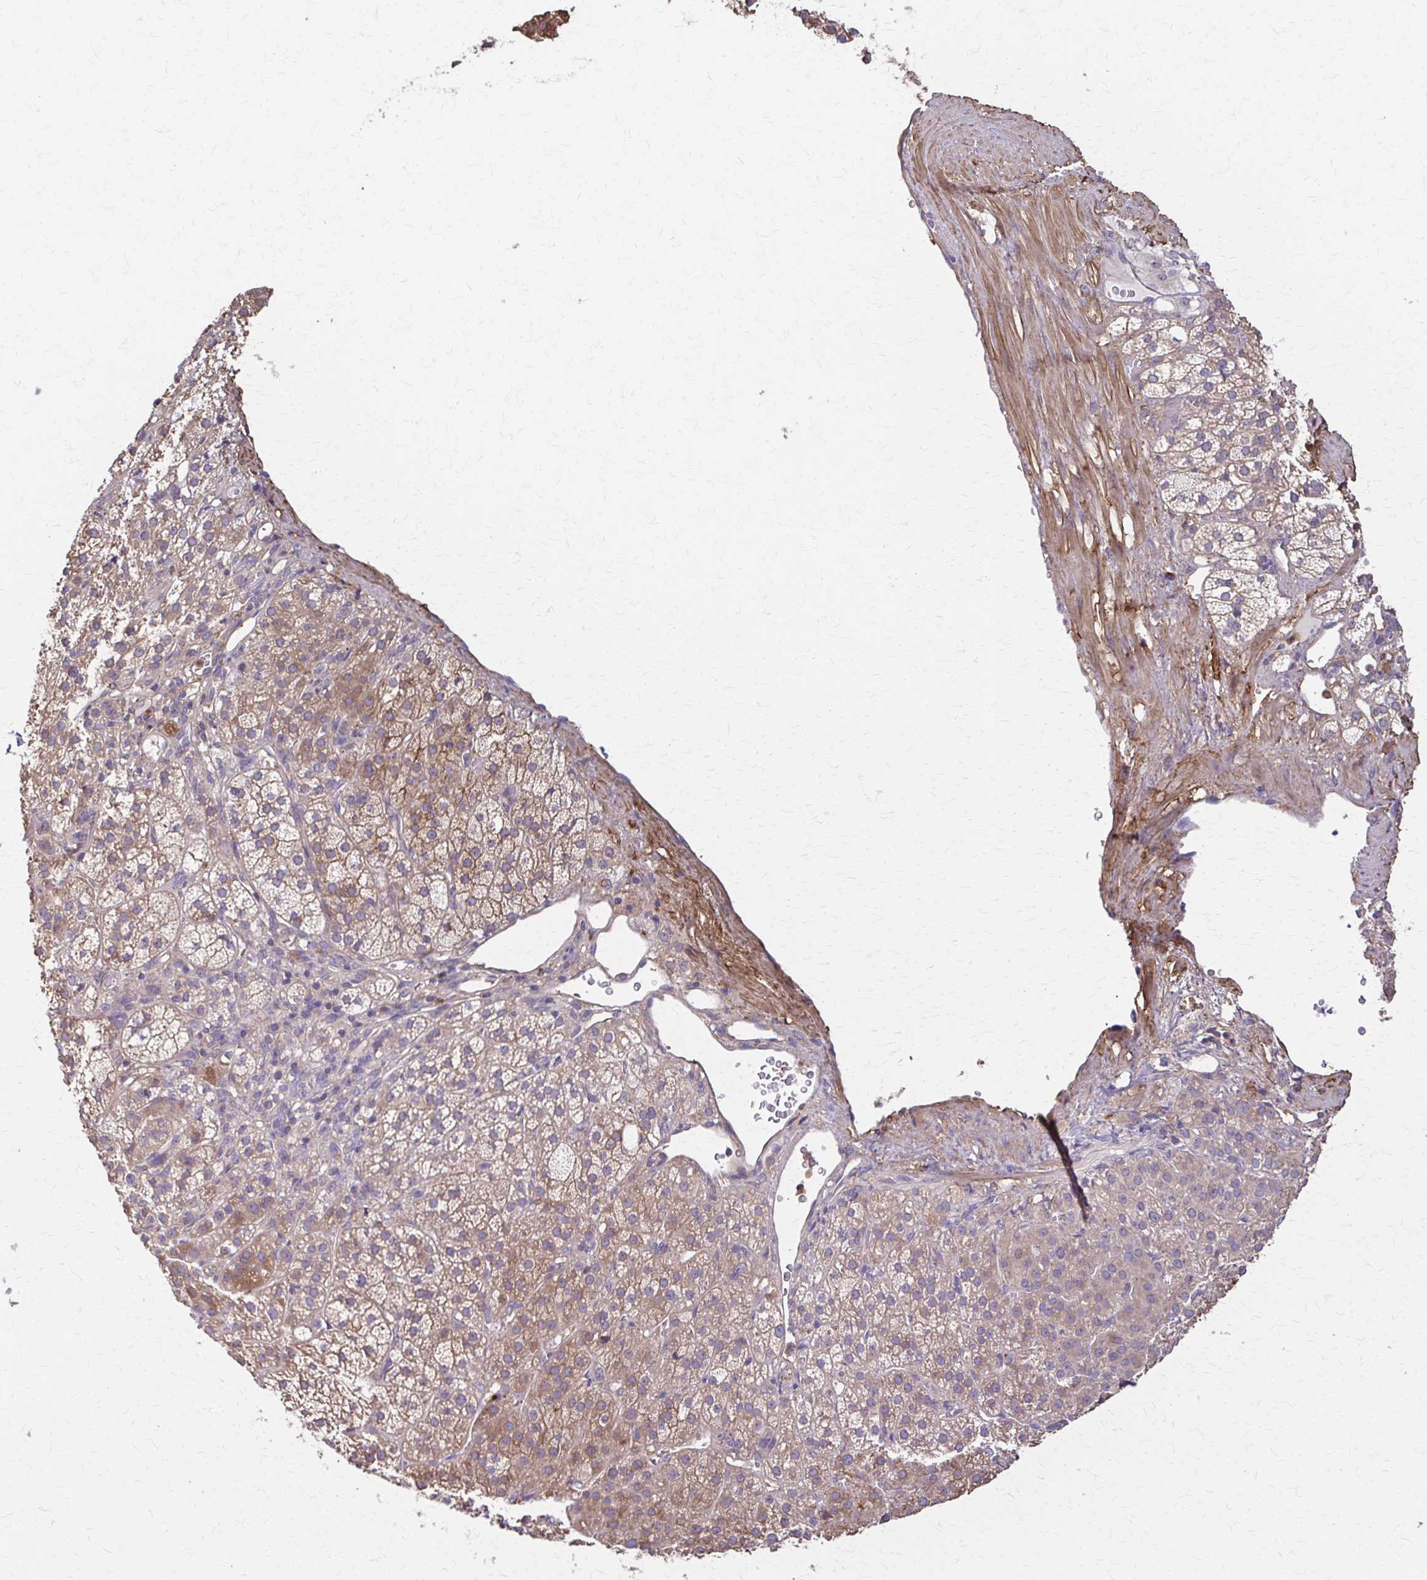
{"staining": {"intensity": "weak", "quantity": "25%-75%", "location": "cytoplasmic/membranous"}, "tissue": "adrenal gland", "cell_type": "Glandular cells", "image_type": "normal", "snomed": [{"axis": "morphology", "description": "Normal tissue, NOS"}, {"axis": "topography", "description": "Adrenal gland"}], "caption": "Immunohistochemical staining of benign human adrenal gland displays 25%-75% levels of weak cytoplasmic/membranous protein expression in about 25%-75% of glandular cells. (DAB IHC, brown staining for protein, blue staining for nuclei).", "gene": "DSP", "patient": {"sex": "female", "age": 60}}